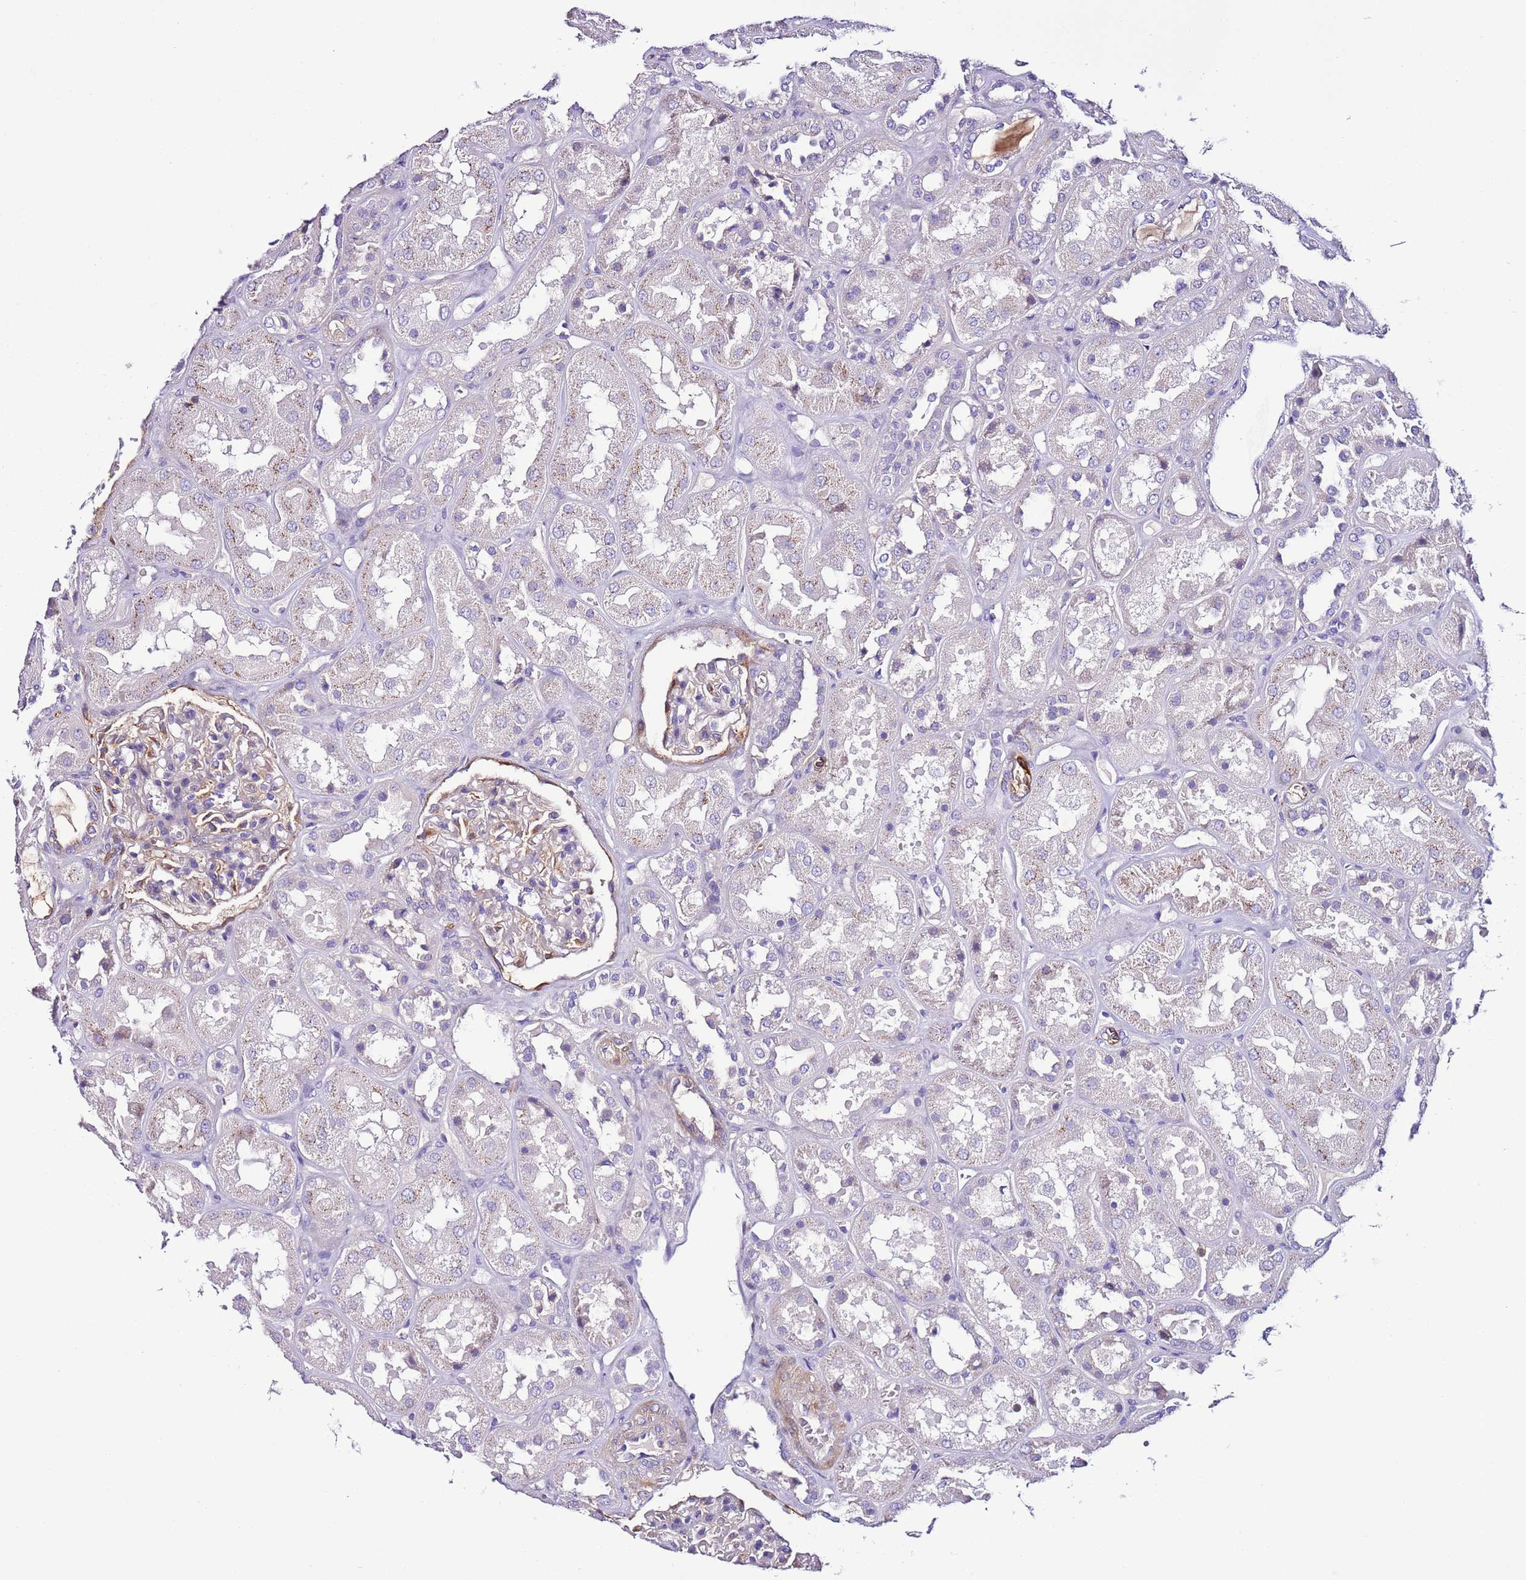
{"staining": {"intensity": "moderate", "quantity": "<25%", "location": "cytoplasmic/membranous"}, "tissue": "kidney", "cell_type": "Cells in glomeruli", "image_type": "normal", "snomed": [{"axis": "morphology", "description": "Normal tissue, NOS"}, {"axis": "topography", "description": "Kidney"}], "caption": "The photomicrograph shows immunohistochemical staining of unremarkable kidney. There is moderate cytoplasmic/membranous expression is seen in about <25% of cells in glomeruli. (Brightfield microscopy of DAB IHC at high magnification).", "gene": "FAM174C", "patient": {"sex": "male", "age": 70}}